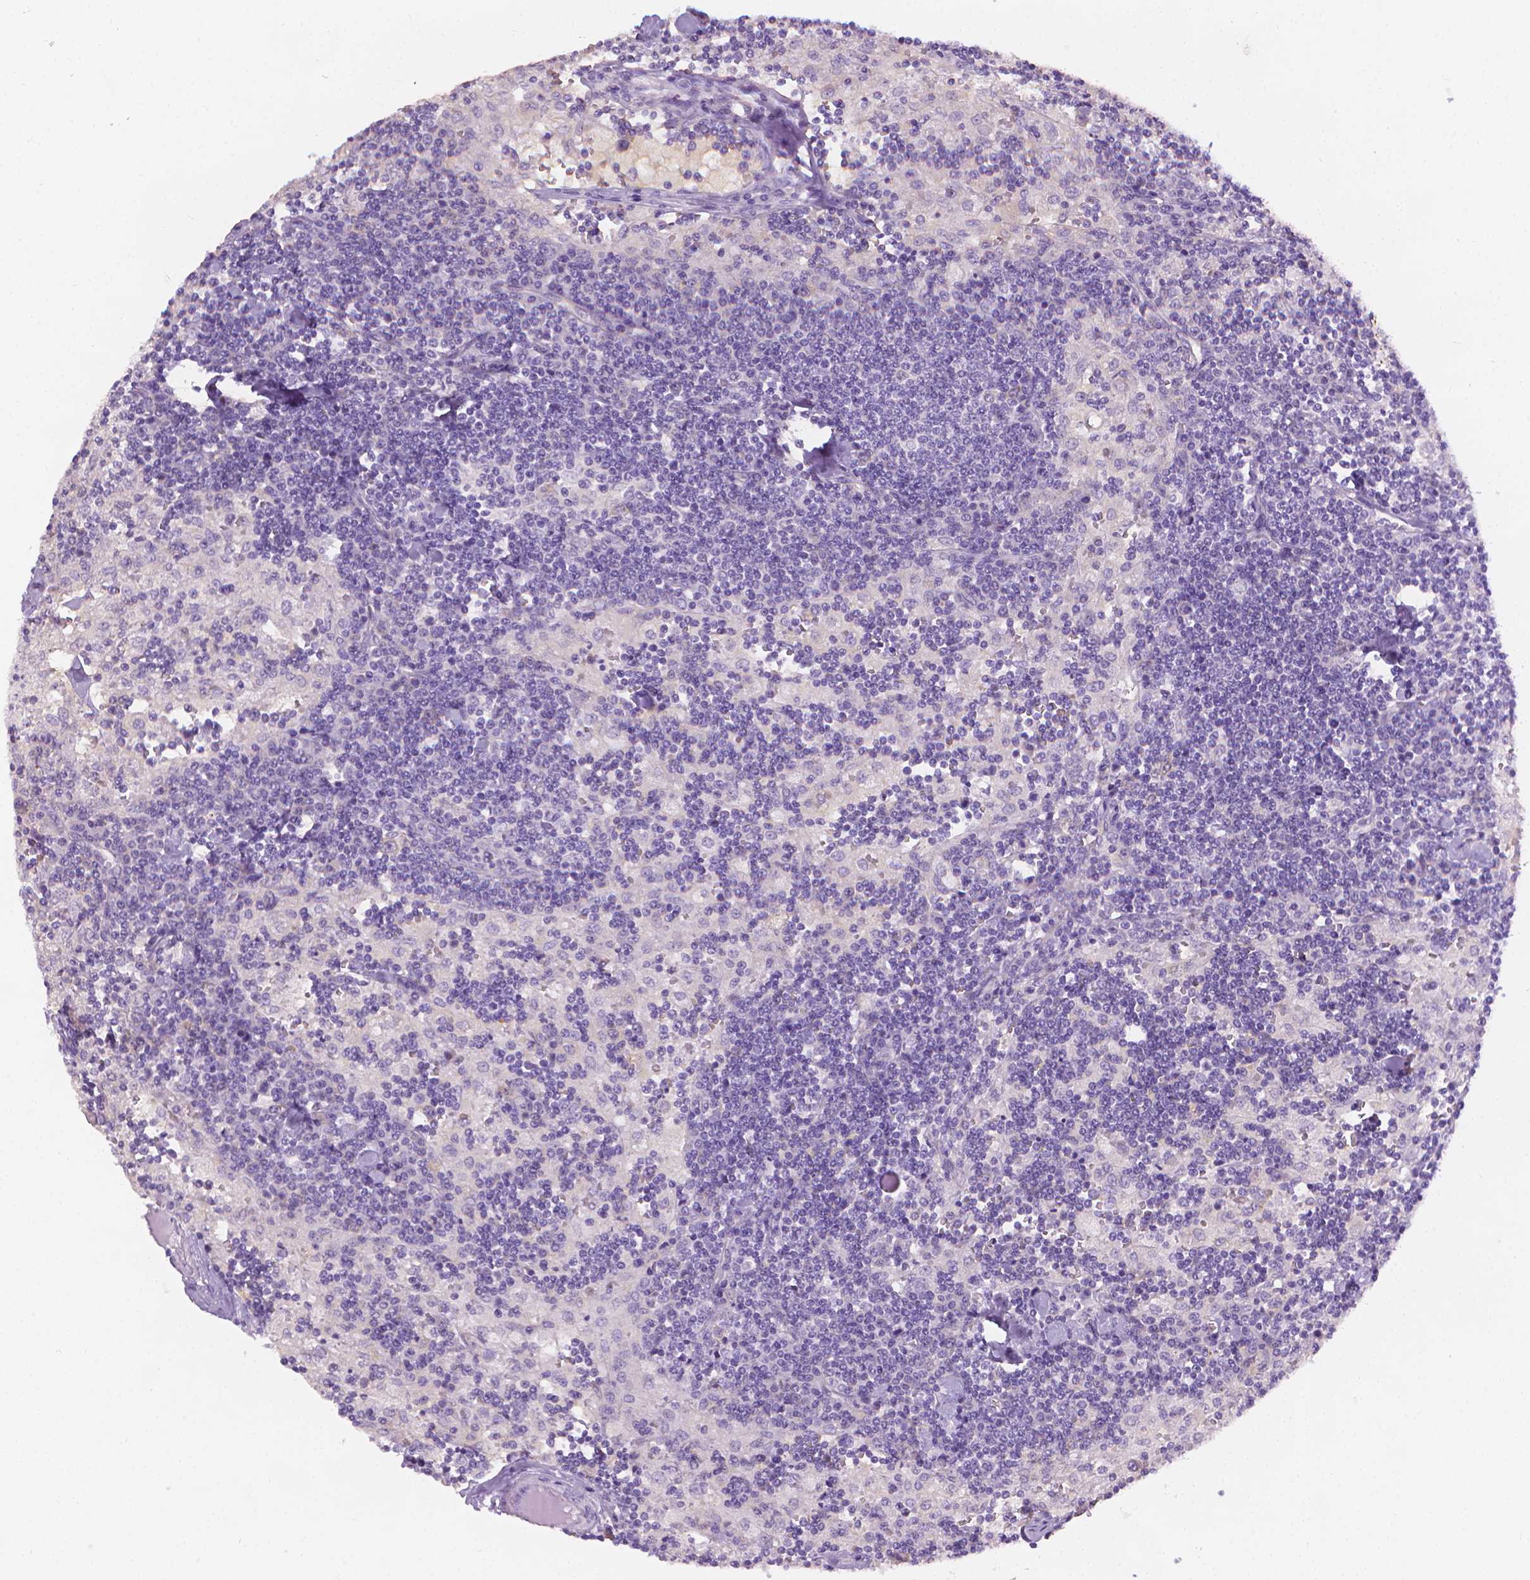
{"staining": {"intensity": "moderate", "quantity": "<25%", "location": "cytoplasmic/membranous"}, "tissue": "lymph node", "cell_type": "Germinal center cells", "image_type": "normal", "snomed": [{"axis": "morphology", "description": "Normal tissue, NOS"}, {"axis": "topography", "description": "Lymph node"}], "caption": "Immunohistochemical staining of normal human lymph node reveals <25% levels of moderate cytoplasmic/membranous protein positivity in approximately <25% of germinal center cells.", "gene": "FASN", "patient": {"sex": "male", "age": 55}}